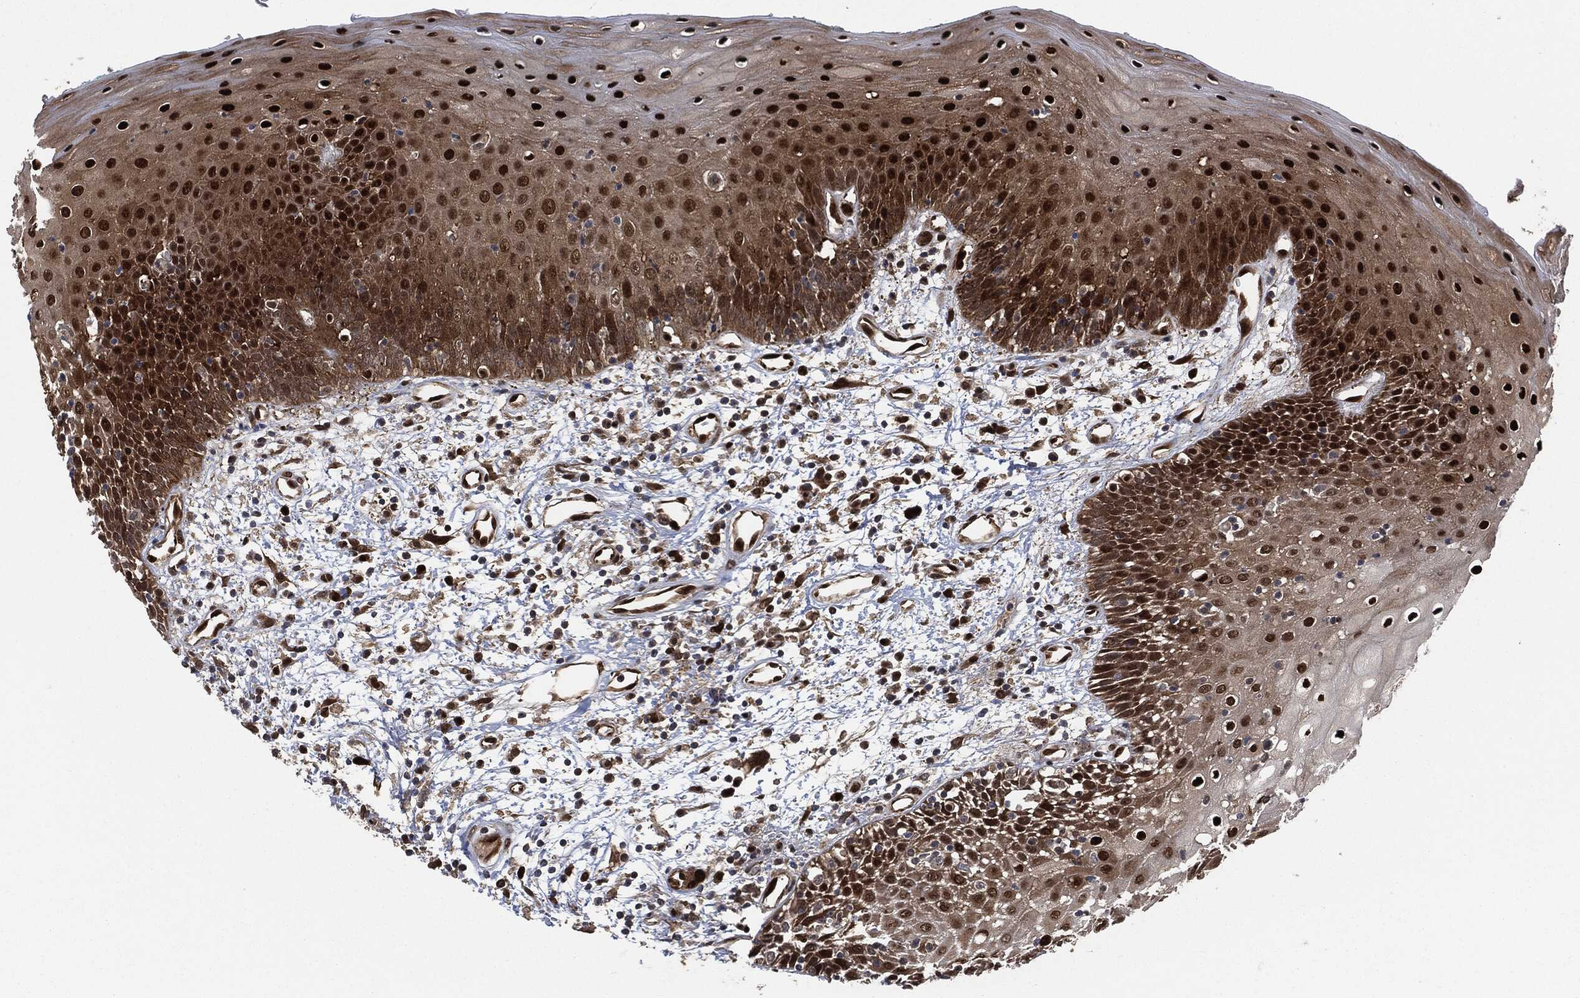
{"staining": {"intensity": "strong", "quantity": ">75%", "location": "nuclear"}, "tissue": "oral mucosa", "cell_type": "Squamous epithelial cells", "image_type": "normal", "snomed": [{"axis": "morphology", "description": "Normal tissue, NOS"}, {"axis": "morphology", "description": "Squamous cell carcinoma, NOS"}, {"axis": "topography", "description": "Skeletal muscle"}, {"axis": "topography", "description": "Oral tissue"}, {"axis": "topography", "description": "Head-Neck"}], "caption": "About >75% of squamous epithelial cells in benign oral mucosa demonstrate strong nuclear protein staining as visualized by brown immunohistochemical staining.", "gene": "DCTN1", "patient": {"sex": "female", "age": 84}}